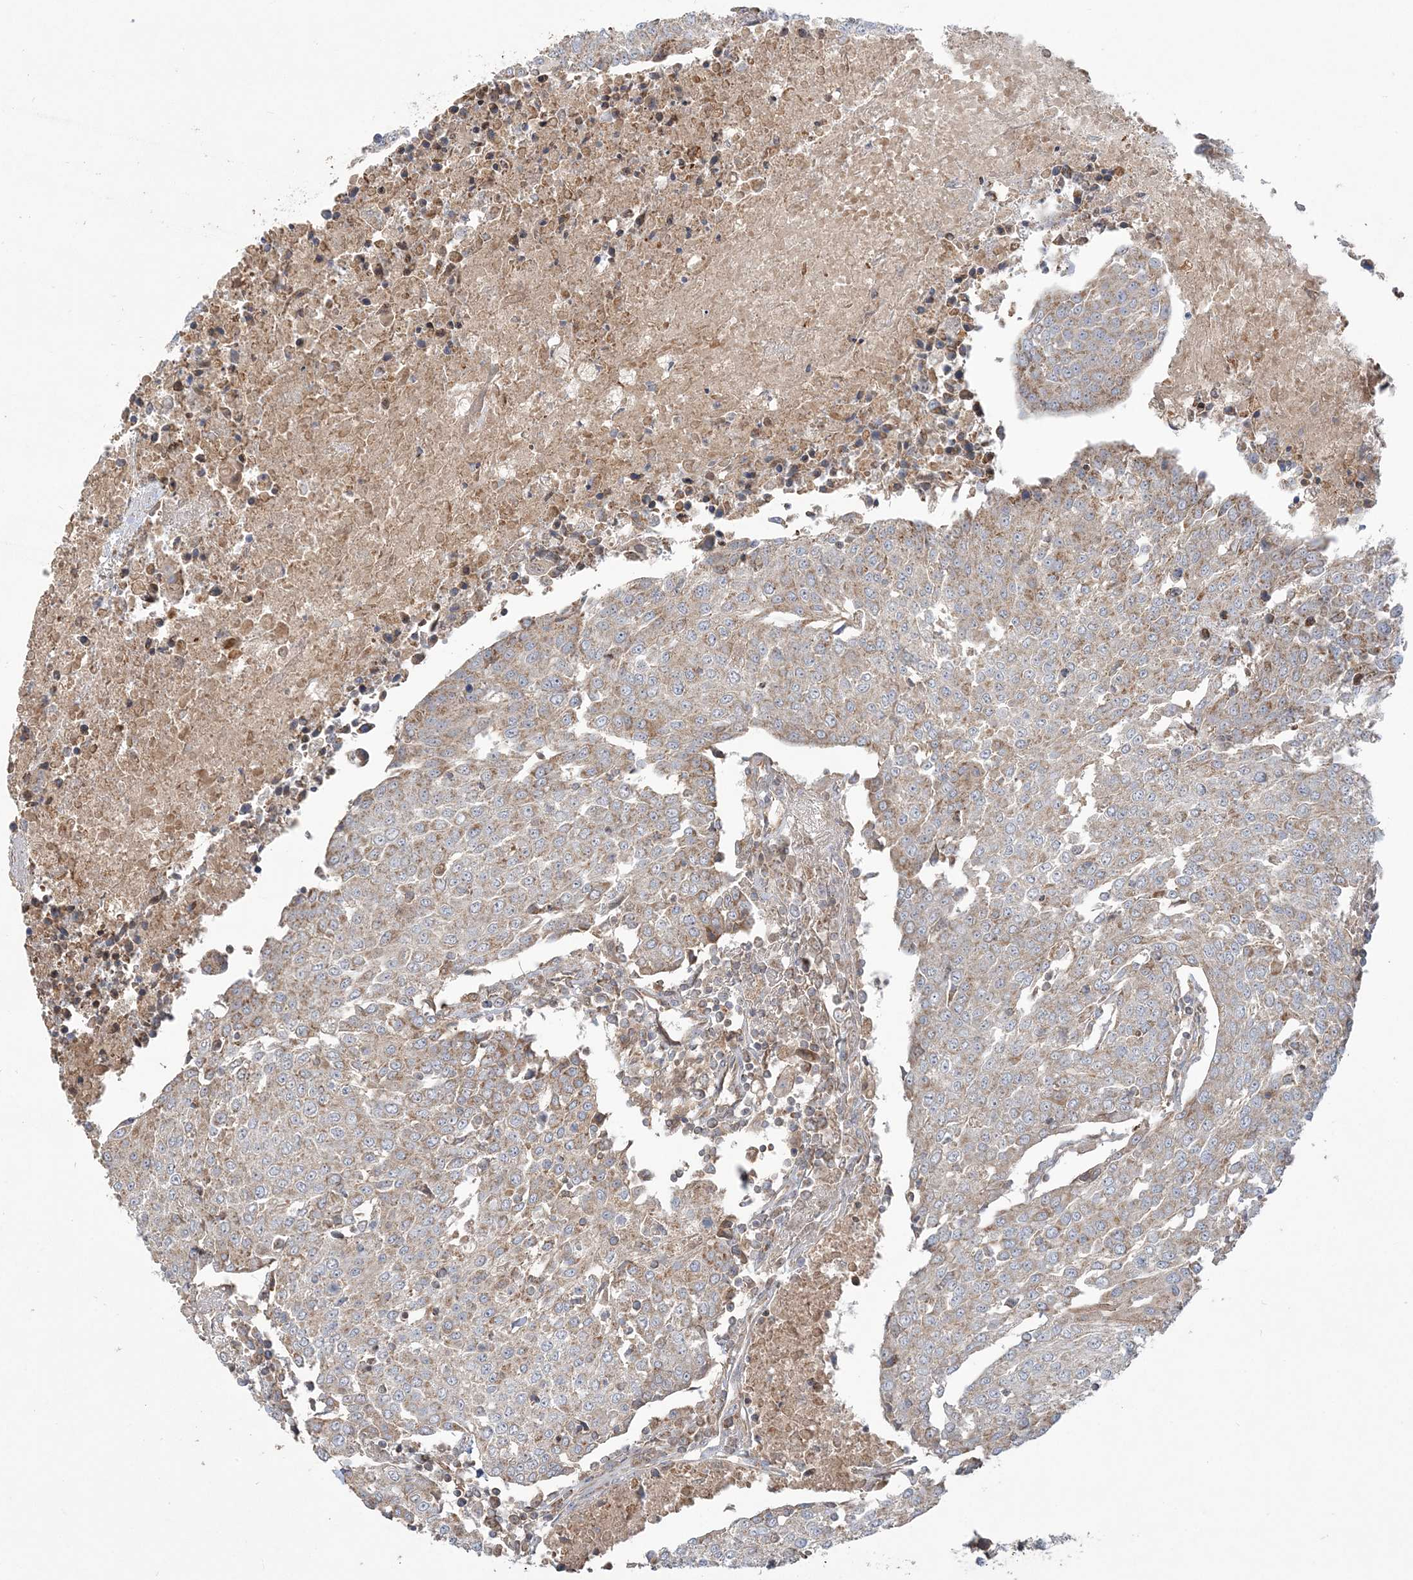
{"staining": {"intensity": "weak", "quantity": ">75%", "location": "cytoplasmic/membranous"}, "tissue": "urothelial cancer", "cell_type": "Tumor cells", "image_type": "cancer", "snomed": [{"axis": "morphology", "description": "Urothelial carcinoma, High grade"}, {"axis": "topography", "description": "Urinary bladder"}], "caption": "Immunohistochemistry (IHC) image of neoplastic tissue: human urothelial cancer stained using IHC shows low levels of weak protein expression localized specifically in the cytoplasmic/membranous of tumor cells, appearing as a cytoplasmic/membranous brown color.", "gene": "SCLT1", "patient": {"sex": "female", "age": 85}}